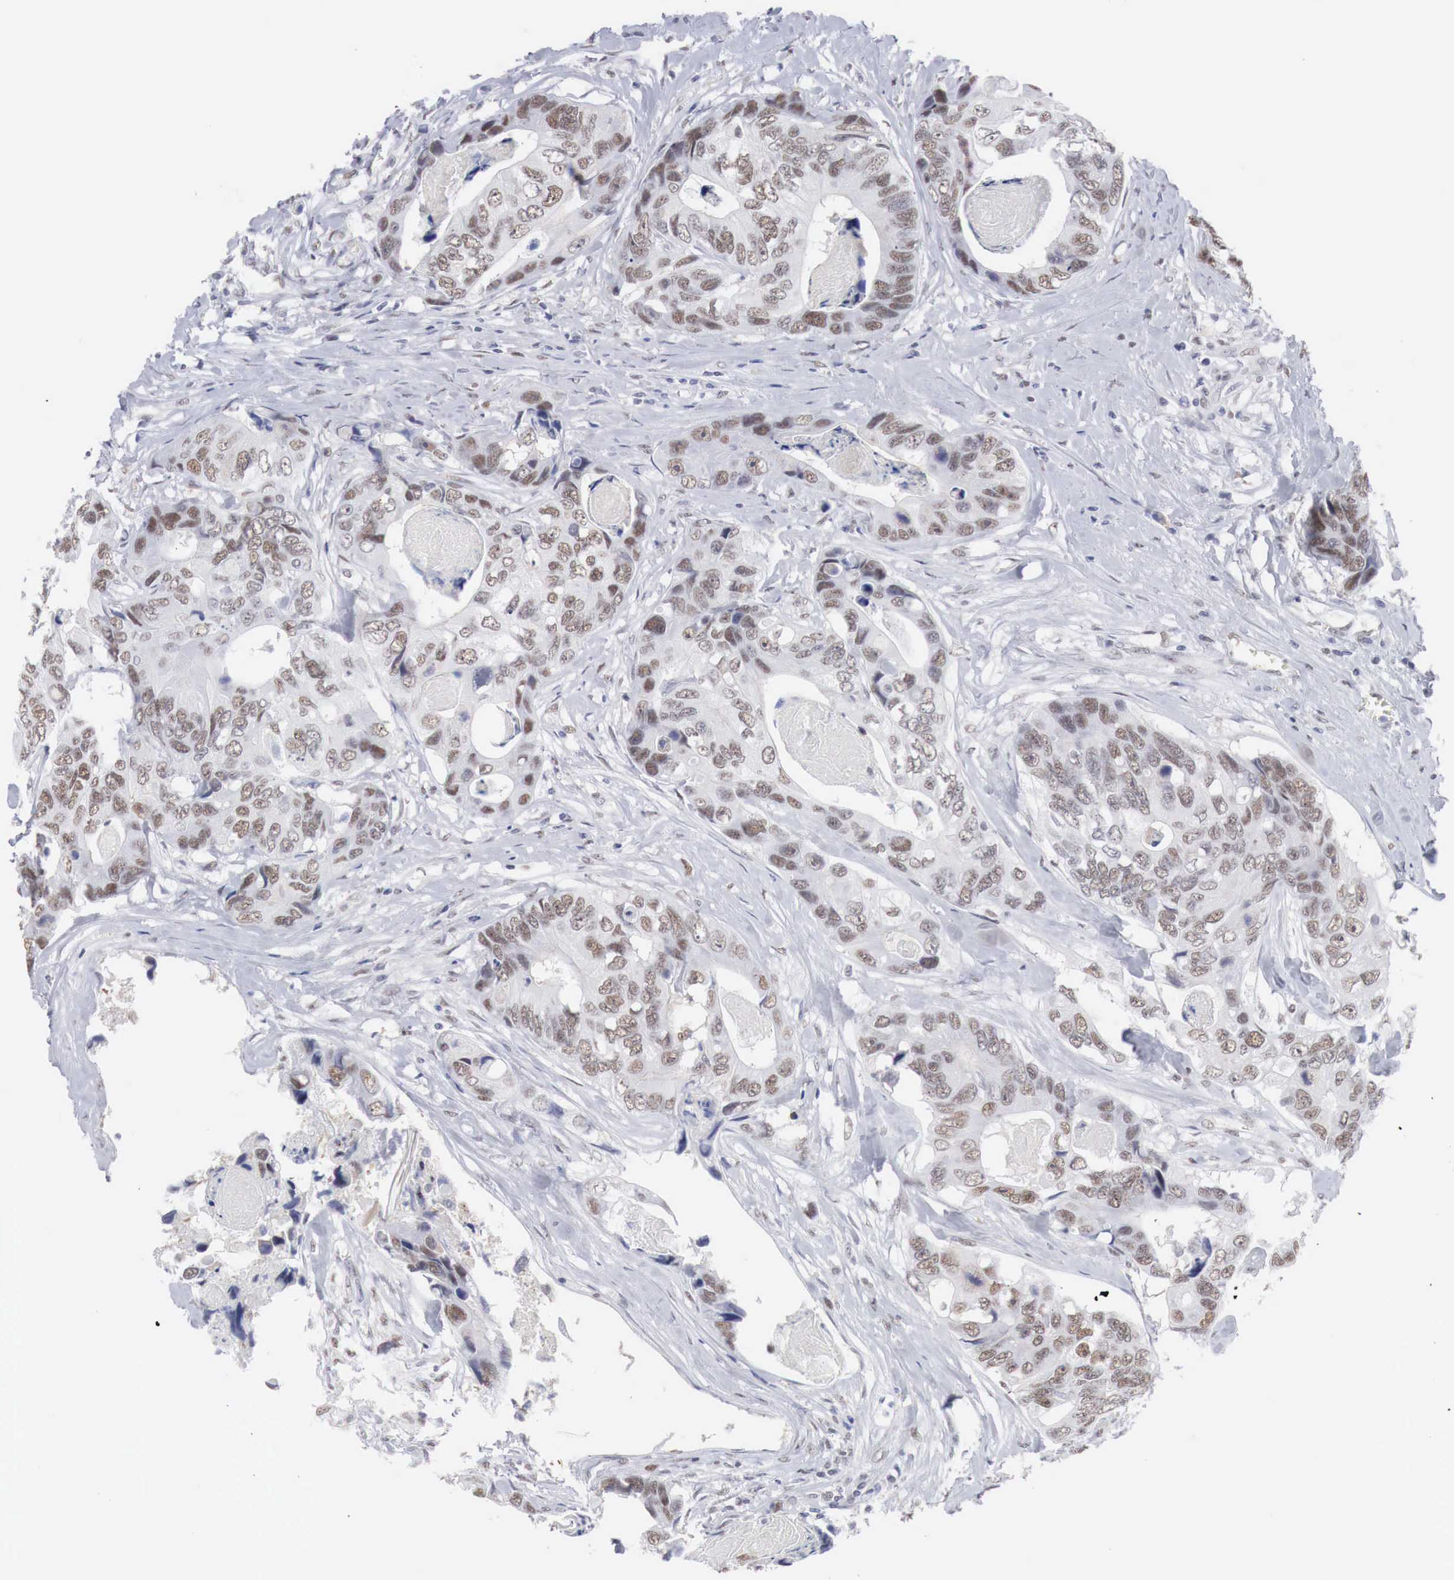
{"staining": {"intensity": "moderate", "quantity": ">75%", "location": "nuclear"}, "tissue": "colorectal cancer", "cell_type": "Tumor cells", "image_type": "cancer", "snomed": [{"axis": "morphology", "description": "Adenocarcinoma, NOS"}, {"axis": "topography", "description": "Colon"}], "caption": "Brown immunohistochemical staining in colorectal cancer (adenocarcinoma) exhibits moderate nuclear positivity in approximately >75% of tumor cells.", "gene": "FOXP2", "patient": {"sex": "female", "age": 86}}